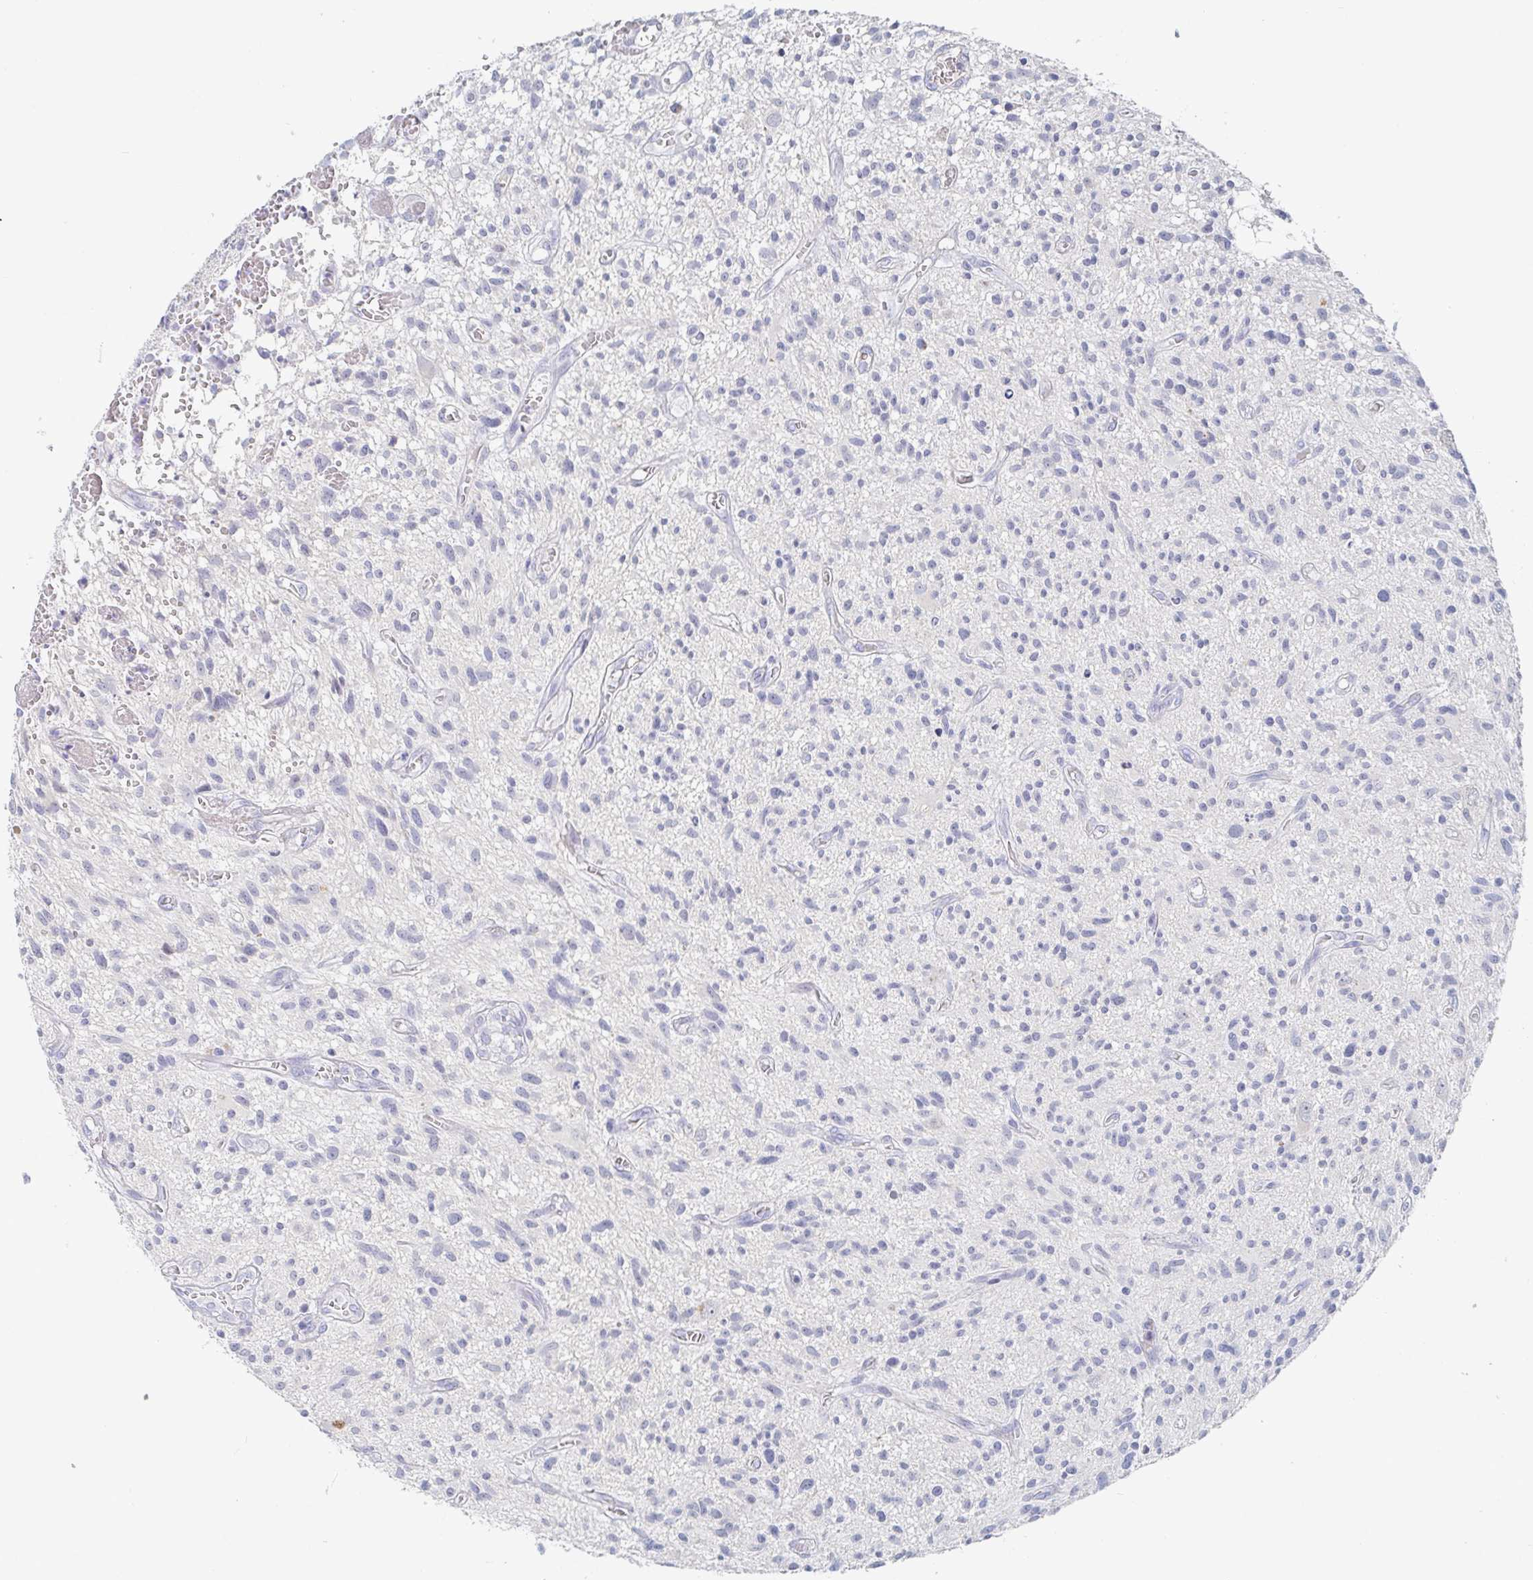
{"staining": {"intensity": "negative", "quantity": "none", "location": "none"}, "tissue": "glioma", "cell_type": "Tumor cells", "image_type": "cancer", "snomed": [{"axis": "morphology", "description": "Glioma, malignant, High grade"}, {"axis": "topography", "description": "Brain"}], "caption": "The immunohistochemistry micrograph has no significant positivity in tumor cells of glioma tissue. (Brightfield microscopy of DAB immunohistochemistry (IHC) at high magnification).", "gene": "ZNF430", "patient": {"sex": "male", "age": 75}}